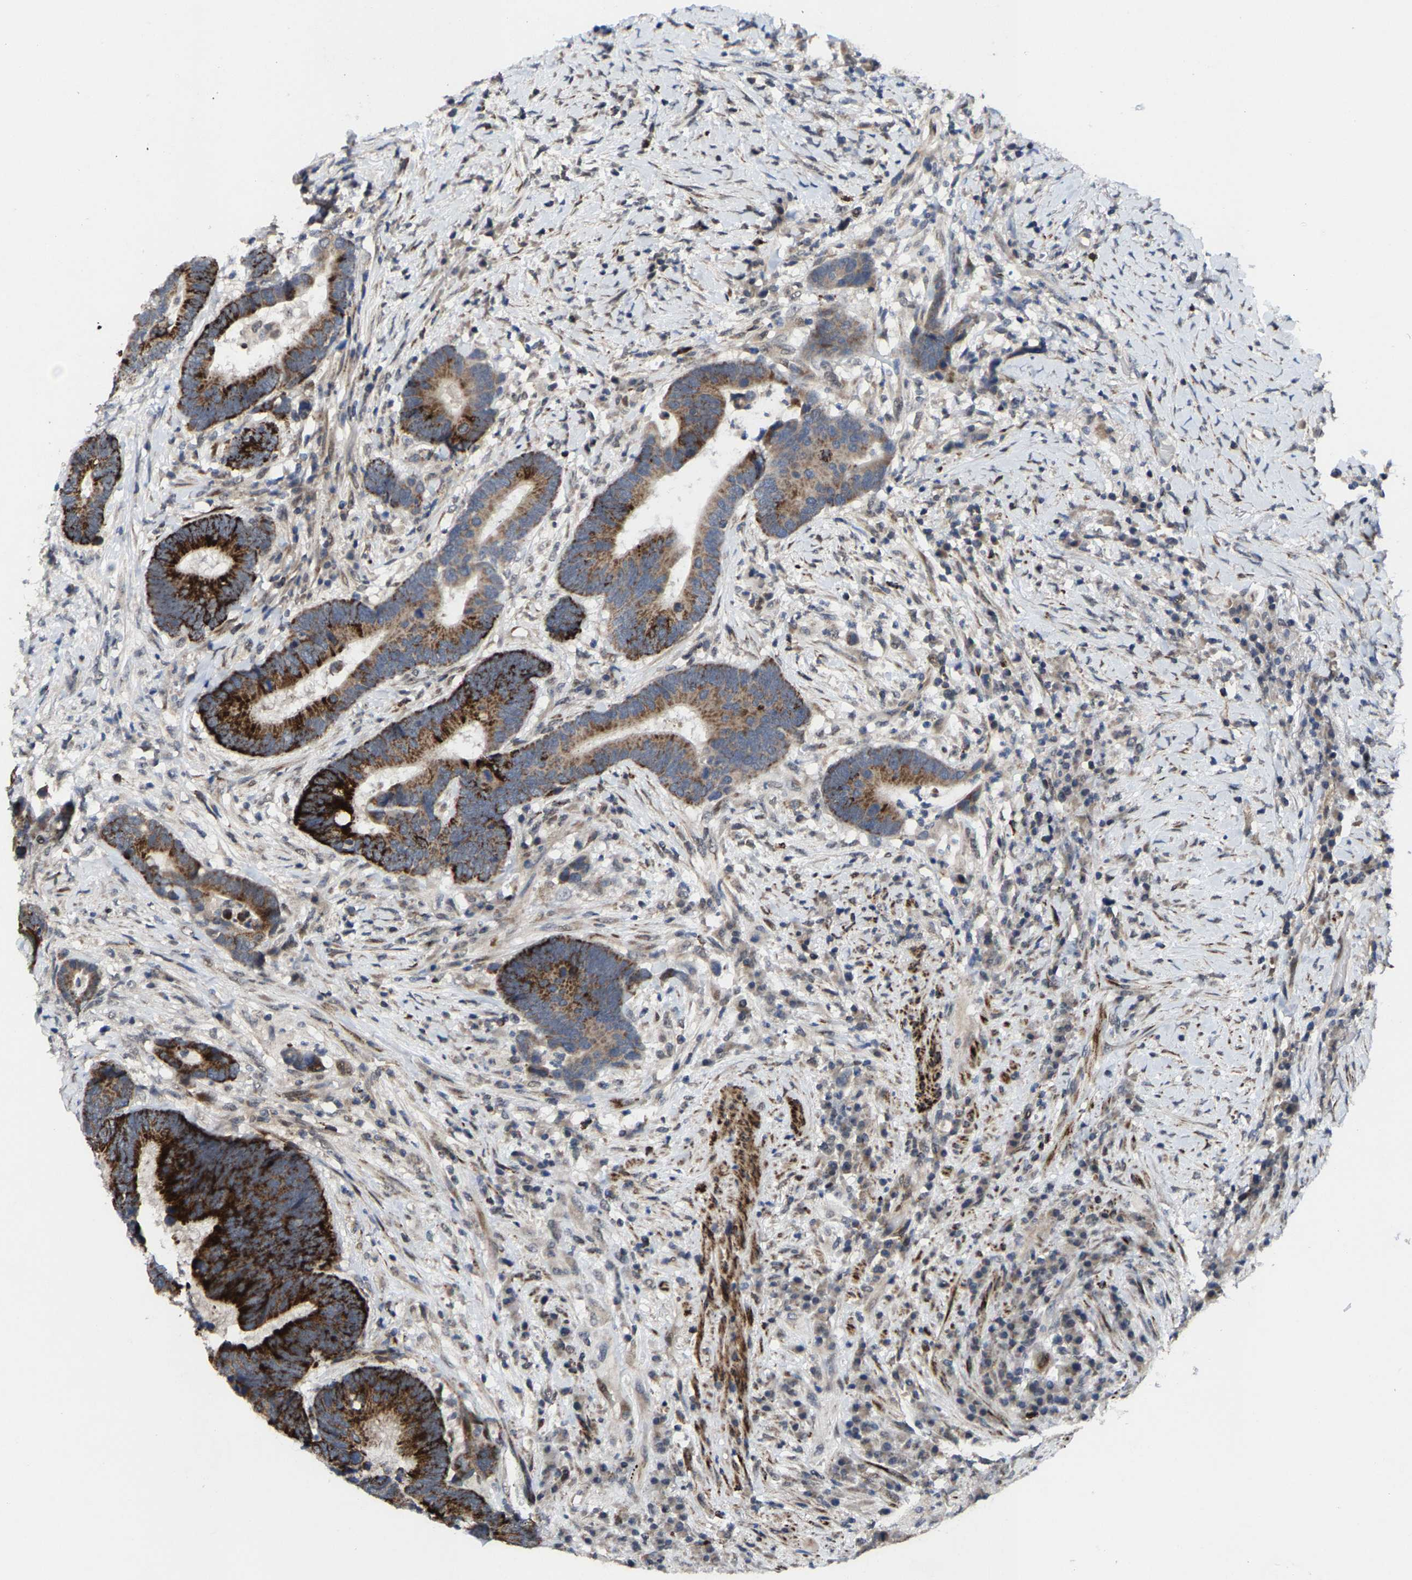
{"staining": {"intensity": "strong", "quantity": "25%-75%", "location": "cytoplasmic/membranous"}, "tissue": "colorectal cancer", "cell_type": "Tumor cells", "image_type": "cancer", "snomed": [{"axis": "morphology", "description": "Adenocarcinoma, NOS"}, {"axis": "topography", "description": "Rectum"}], "caption": "Colorectal adenocarcinoma stained with a brown dye displays strong cytoplasmic/membranous positive staining in about 25%-75% of tumor cells.", "gene": "TDRKH", "patient": {"sex": "female", "age": 89}}